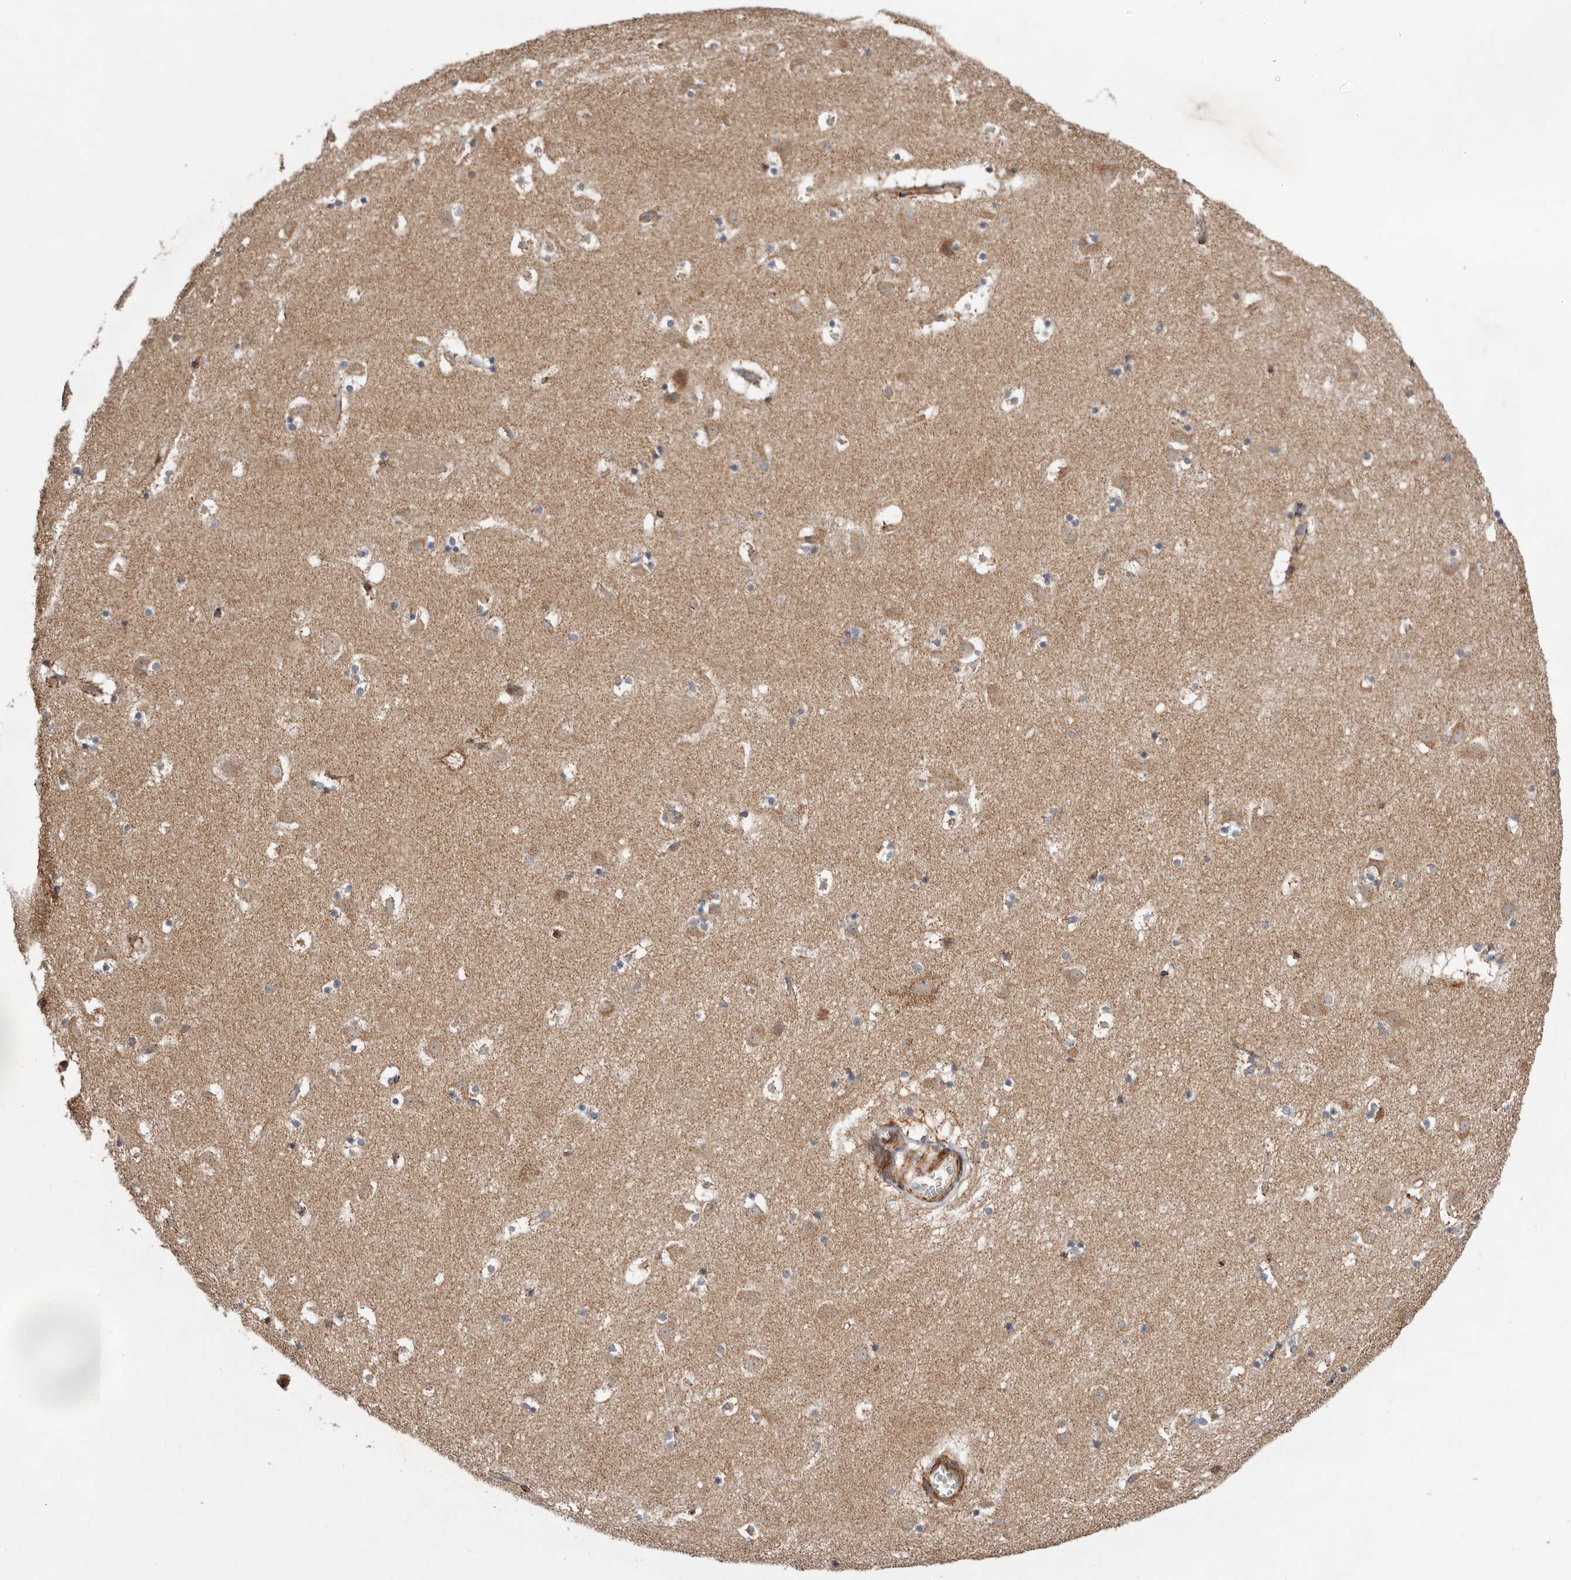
{"staining": {"intensity": "negative", "quantity": "none", "location": "none"}, "tissue": "caudate", "cell_type": "Glial cells", "image_type": "normal", "snomed": [{"axis": "morphology", "description": "Normal tissue, NOS"}, {"axis": "topography", "description": "Lateral ventricle wall"}], "caption": "Immunohistochemistry (IHC) micrograph of unremarkable human caudate stained for a protein (brown), which demonstrates no expression in glial cells.", "gene": "PROKR1", "patient": {"sex": "male", "age": 45}}